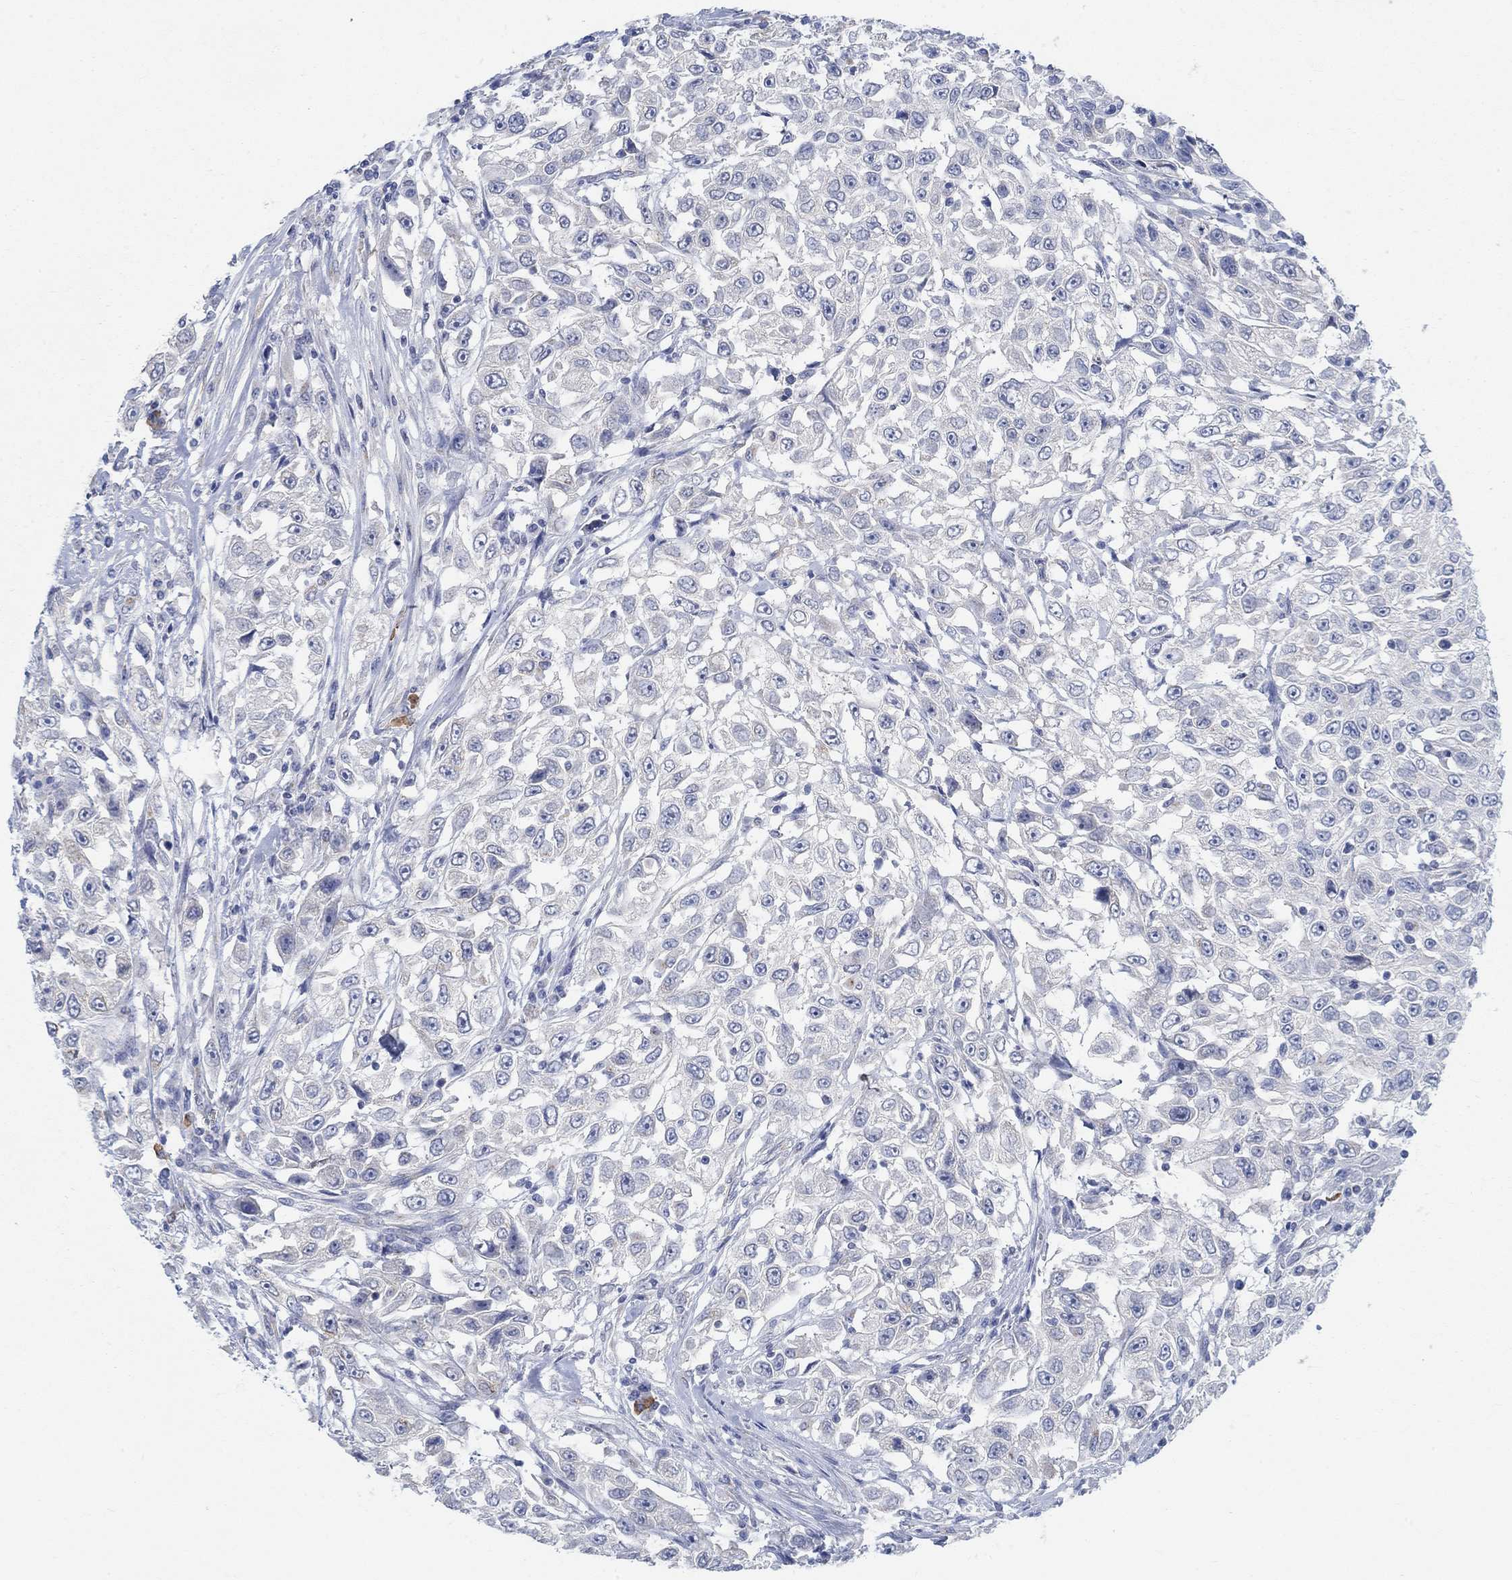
{"staining": {"intensity": "negative", "quantity": "none", "location": "none"}, "tissue": "urothelial cancer", "cell_type": "Tumor cells", "image_type": "cancer", "snomed": [{"axis": "morphology", "description": "Urothelial carcinoma, High grade"}, {"axis": "topography", "description": "Urinary bladder"}], "caption": "High magnification brightfield microscopy of urothelial carcinoma (high-grade) stained with DAB (brown) and counterstained with hematoxylin (blue): tumor cells show no significant positivity.", "gene": "TEKT4", "patient": {"sex": "female", "age": 56}}